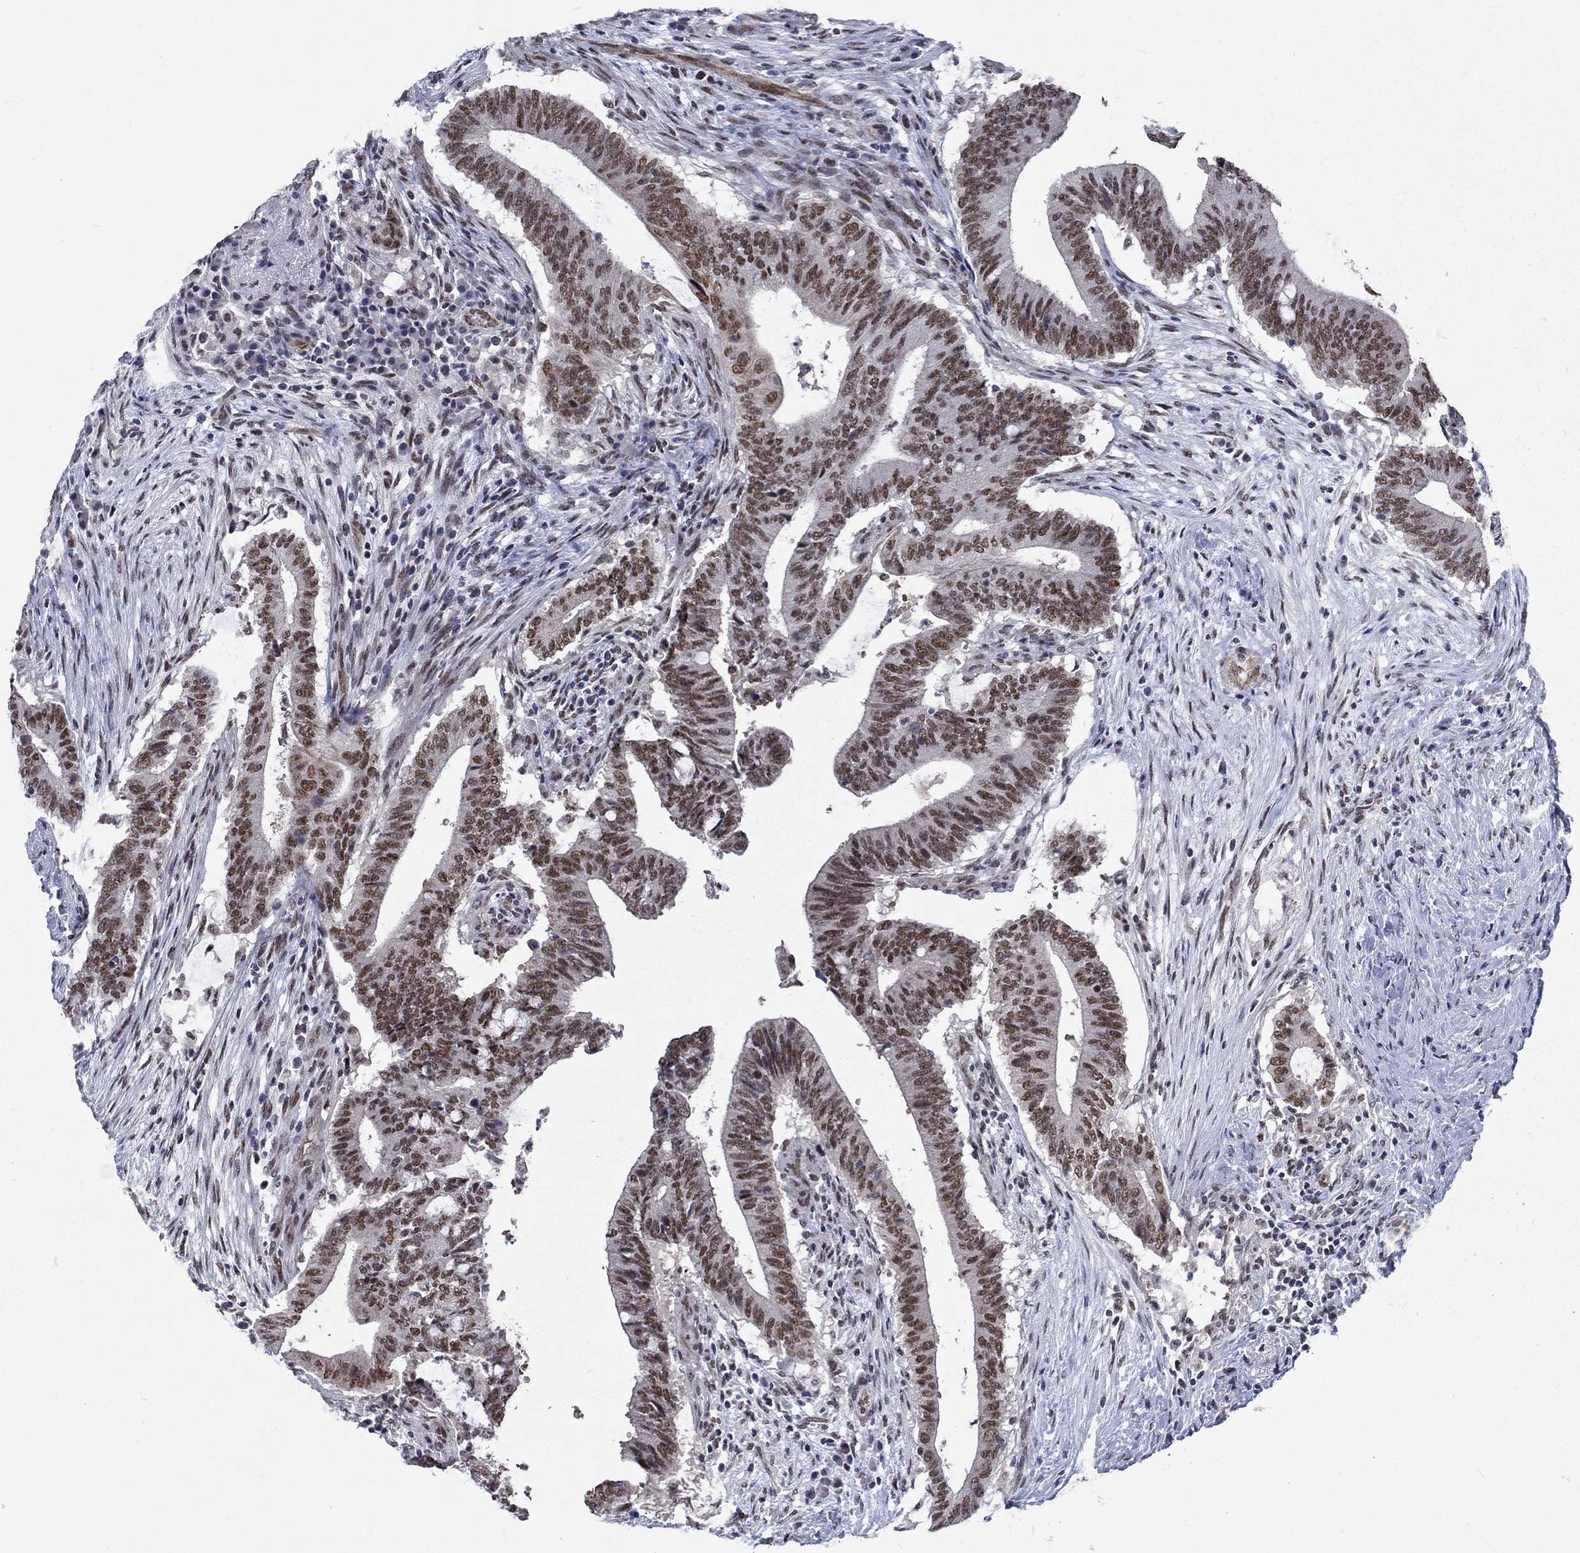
{"staining": {"intensity": "moderate", "quantity": ">75%", "location": "nuclear"}, "tissue": "colorectal cancer", "cell_type": "Tumor cells", "image_type": "cancer", "snomed": [{"axis": "morphology", "description": "Adenocarcinoma, NOS"}, {"axis": "topography", "description": "Colon"}], "caption": "A medium amount of moderate nuclear expression is identified in approximately >75% of tumor cells in colorectal adenocarcinoma tissue.", "gene": "ZBED1", "patient": {"sex": "female", "age": 43}}